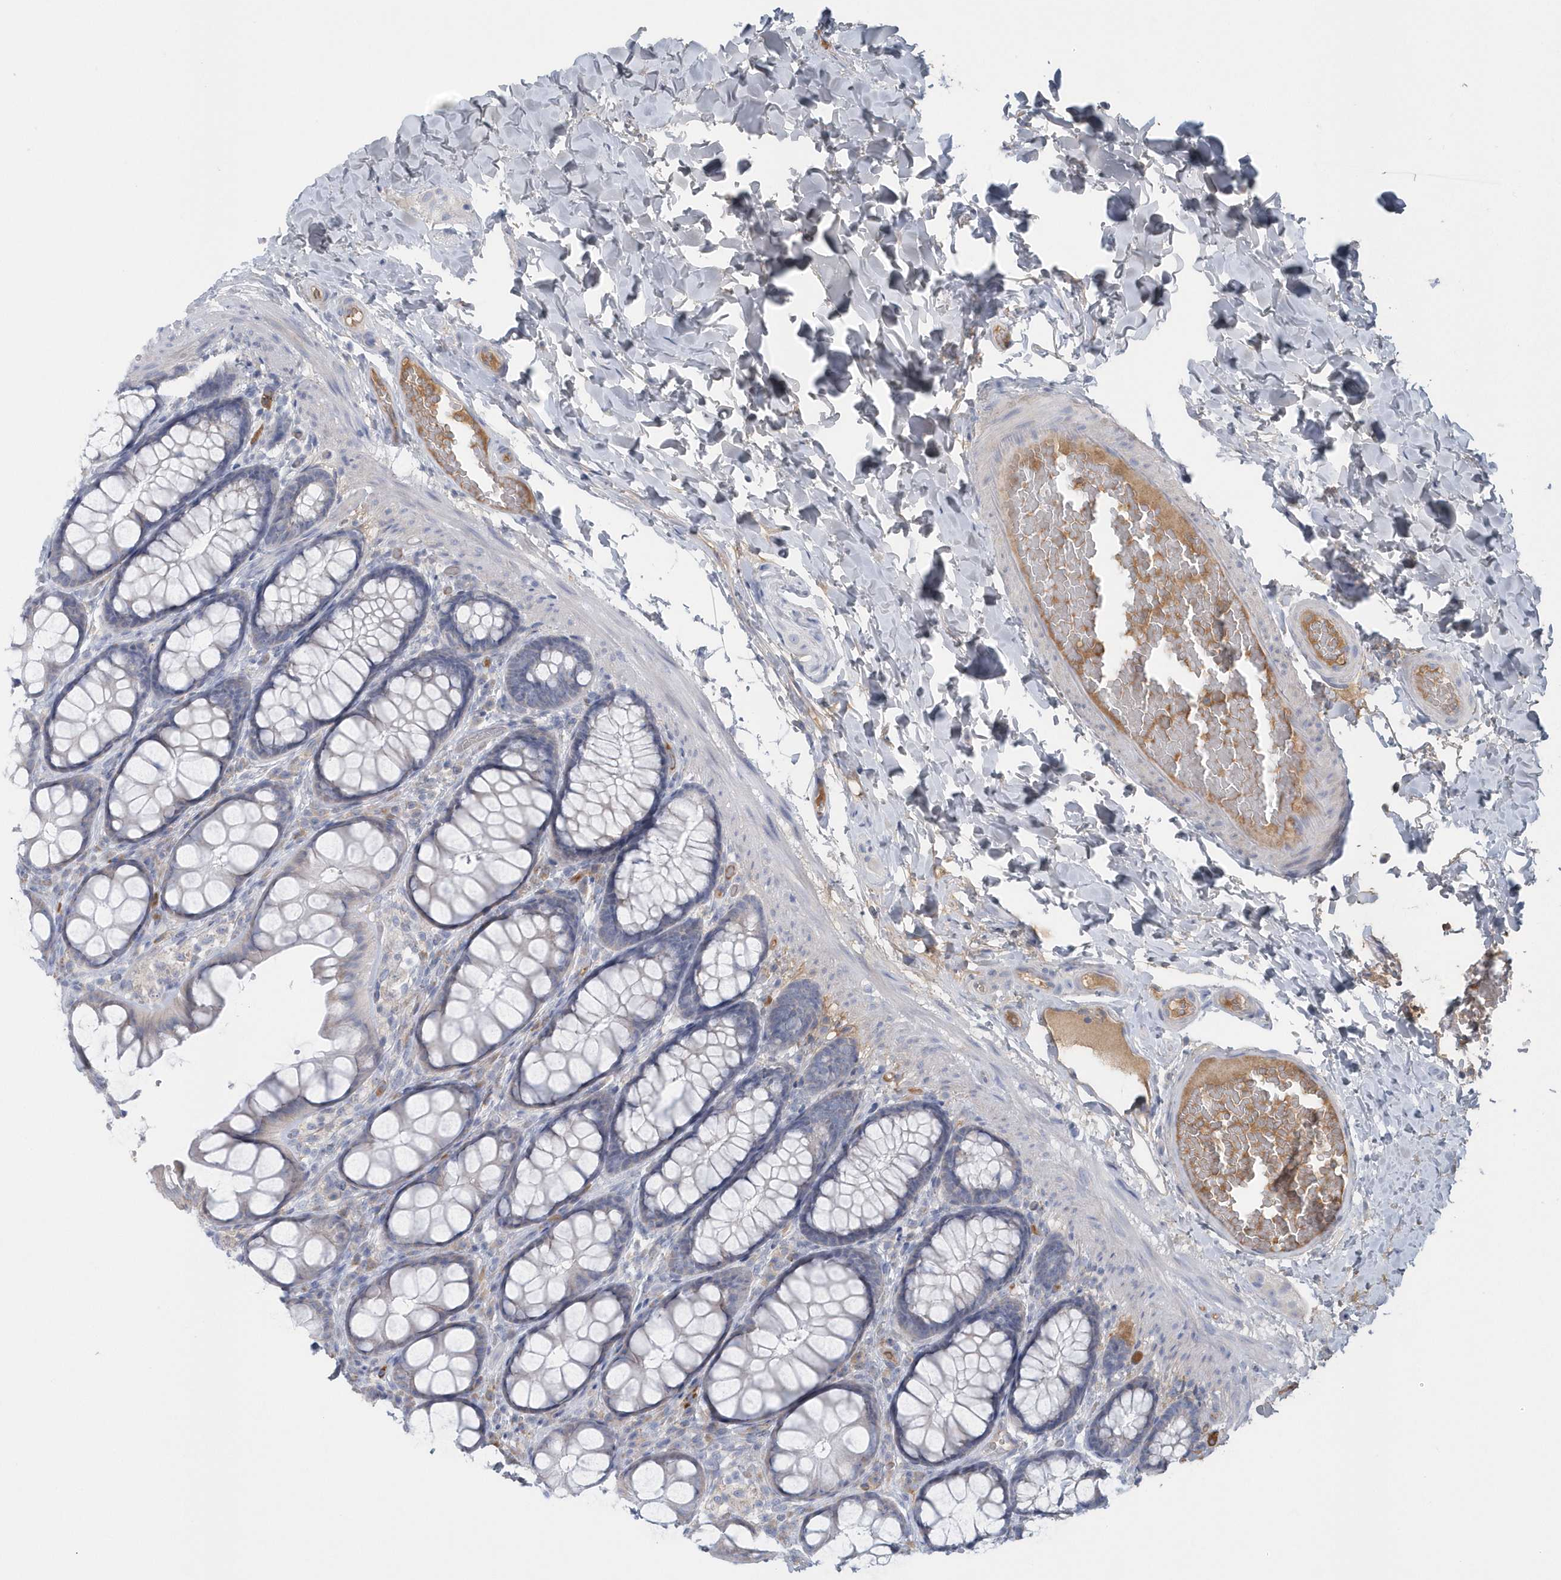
{"staining": {"intensity": "negative", "quantity": "none", "location": "none"}, "tissue": "colon", "cell_type": "Endothelial cells", "image_type": "normal", "snomed": [{"axis": "morphology", "description": "Normal tissue, NOS"}, {"axis": "topography", "description": "Colon"}], "caption": "Immunohistochemistry image of normal colon stained for a protein (brown), which demonstrates no expression in endothelial cells.", "gene": "SPATA18", "patient": {"sex": "male", "age": 47}}